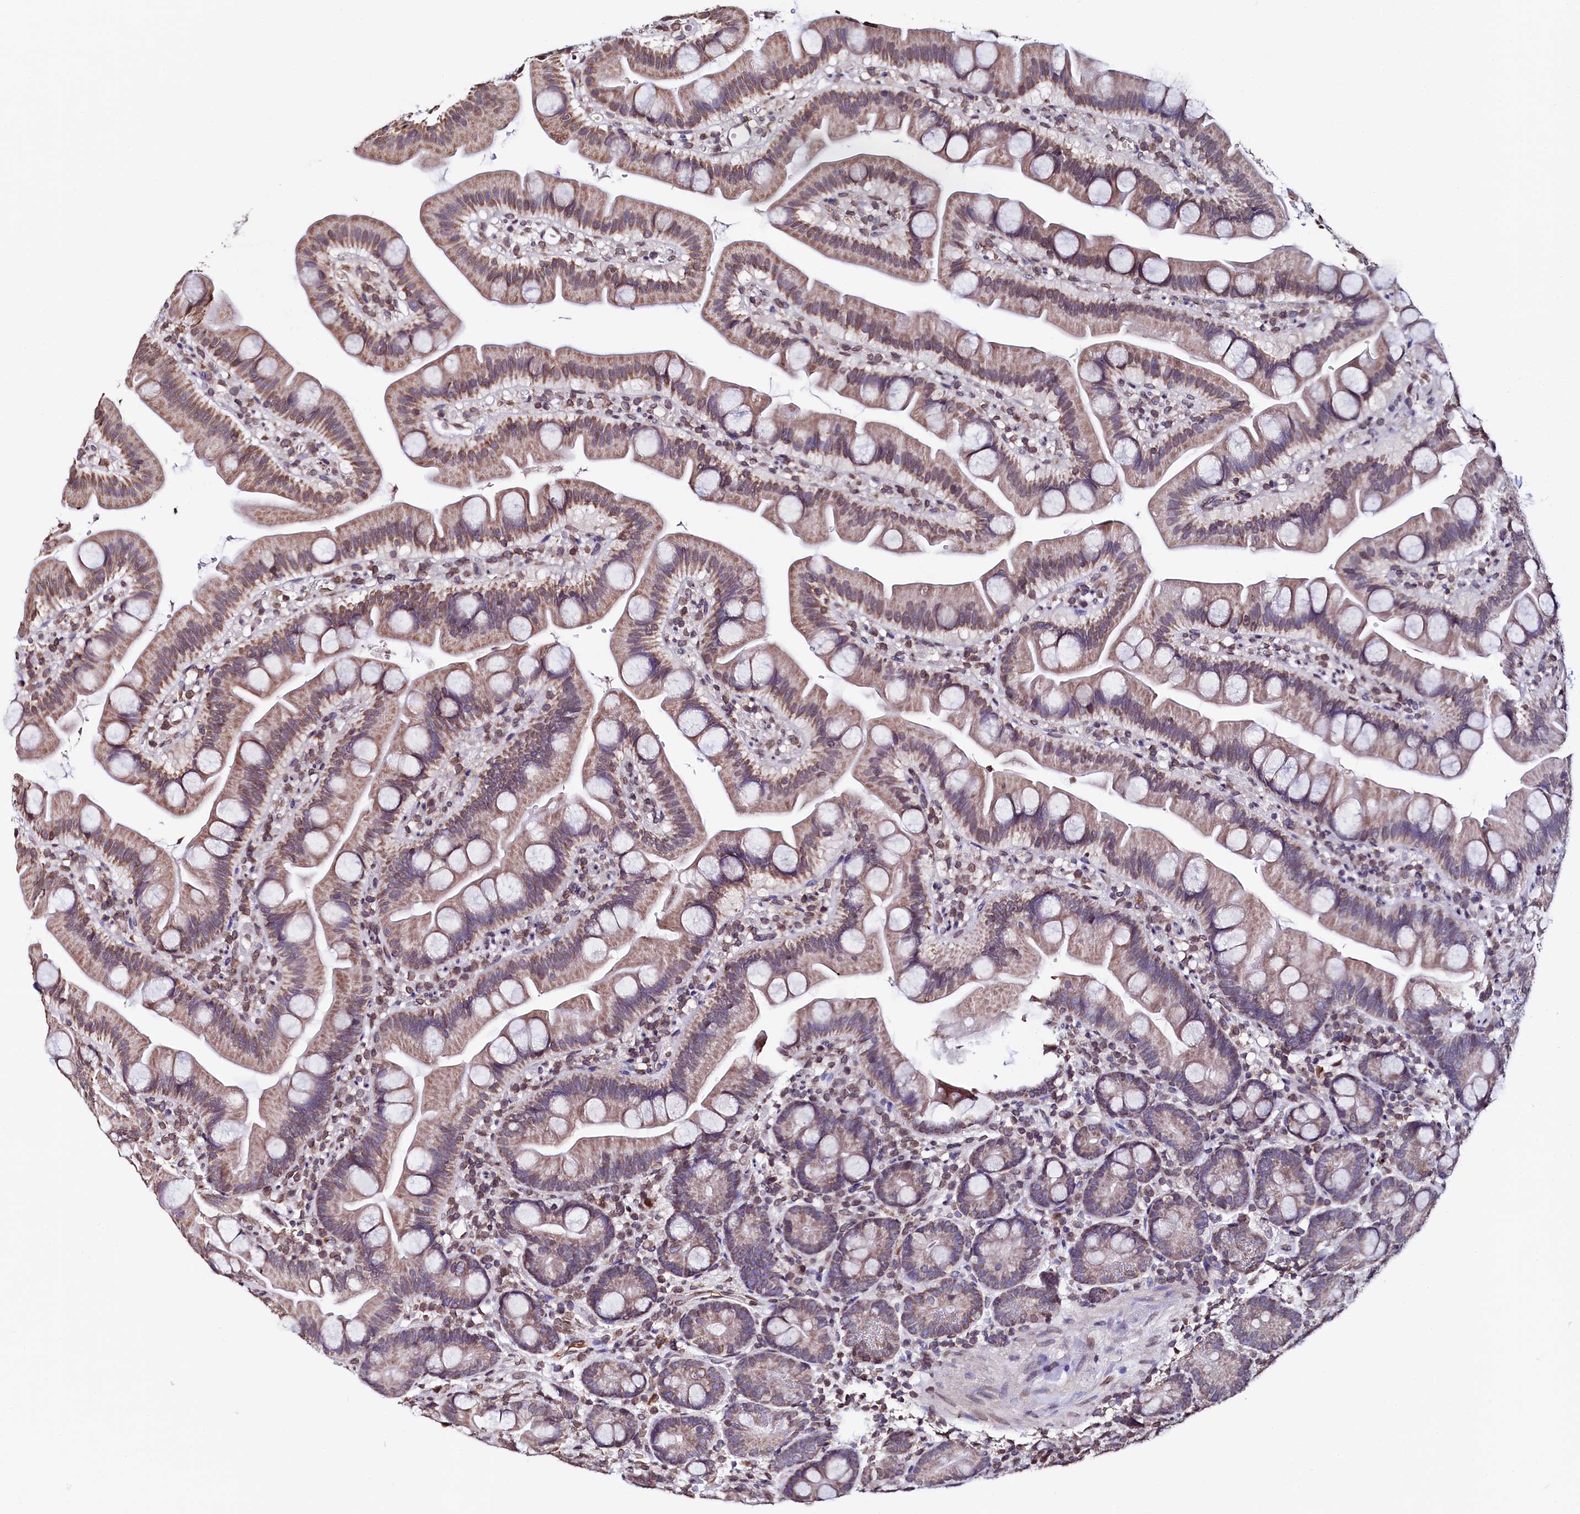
{"staining": {"intensity": "moderate", "quantity": "25%-75%", "location": "cytoplasmic/membranous"}, "tissue": "small intestine", "cell_type": "Glandular cells", "image_type": "normal", "snomed": [{"axis": "morphology", "description": "Normal tissue, NOS"}, {"axis": "topography", "description": "Small intestine"}], "caption": "Glandular cells show medium levels of moderate cytoplasmic/membranous expression in approximately 25%-75% of cells in normal small intestine. The staining was performed using DAB (3,3'-diaminobenzidine) to visualize the protein expression in brown, while the nuclei were stained in blue with hematoxylin (Magnification: 20x).", "gene": "HAND1", "patient": {"sex": "female", "age": 68}}